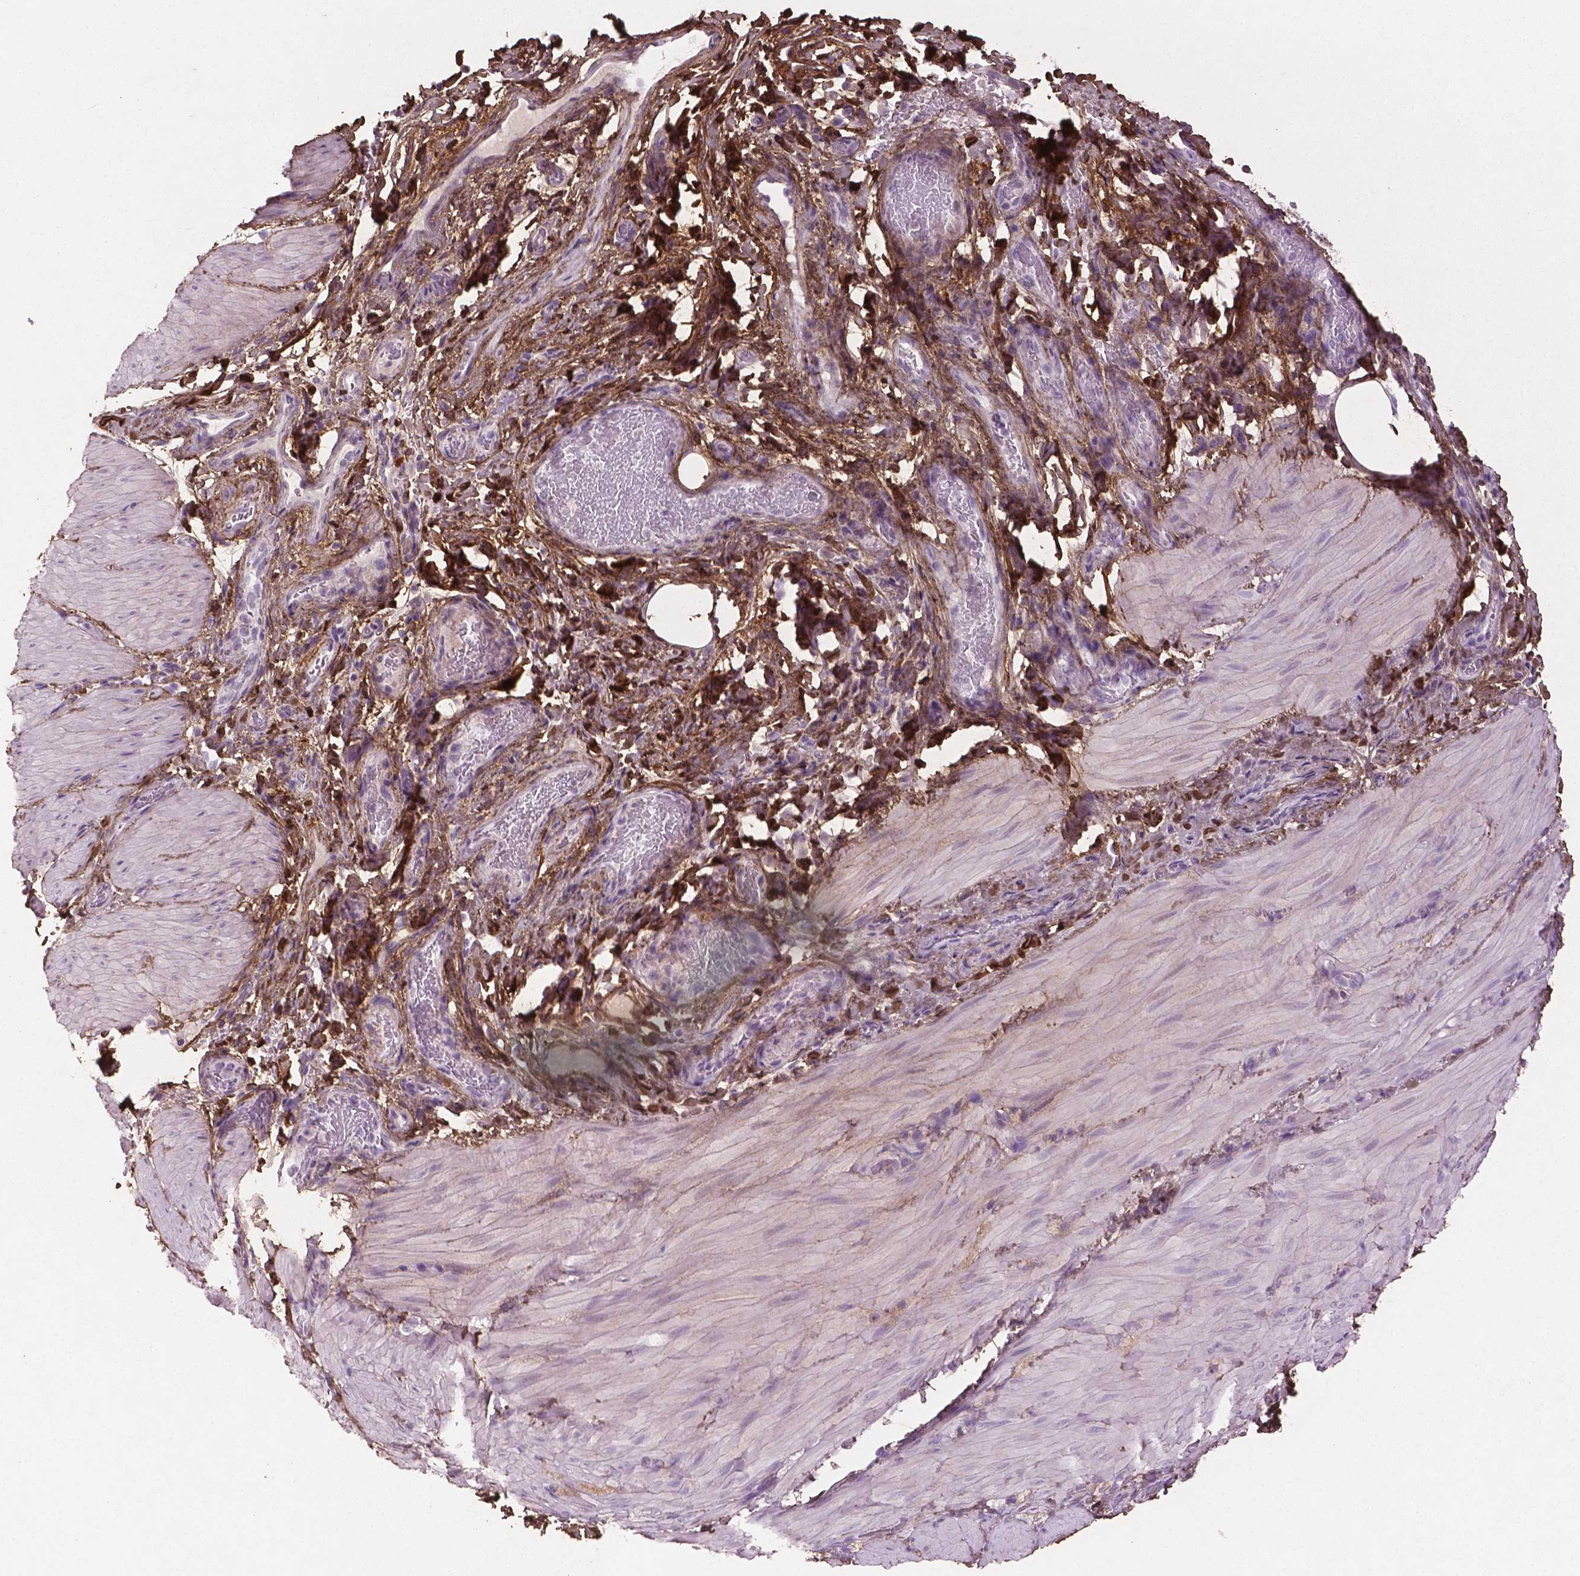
{"staining": {"intensity": "negative", "quantity": "none", "location": "none"}, "tissue": "smooth muscle", "cell_type": "Smooth muscle cells", "image_type": "normal", "snomed": [{"axis": "morphology", "description": "Normal tissue, NOS"}, {"axis": "topography", "description": "Smooth muscle"}, {"axis": "topography", "description": "Colon"}], "caption": "This is an immunohistochemistry (IHC) image of unremarkable smooth muscle. There is no positivity in smooth muscle cells.", "gene": "DLG2", "patient": {"sex": "male", "age": 73}}